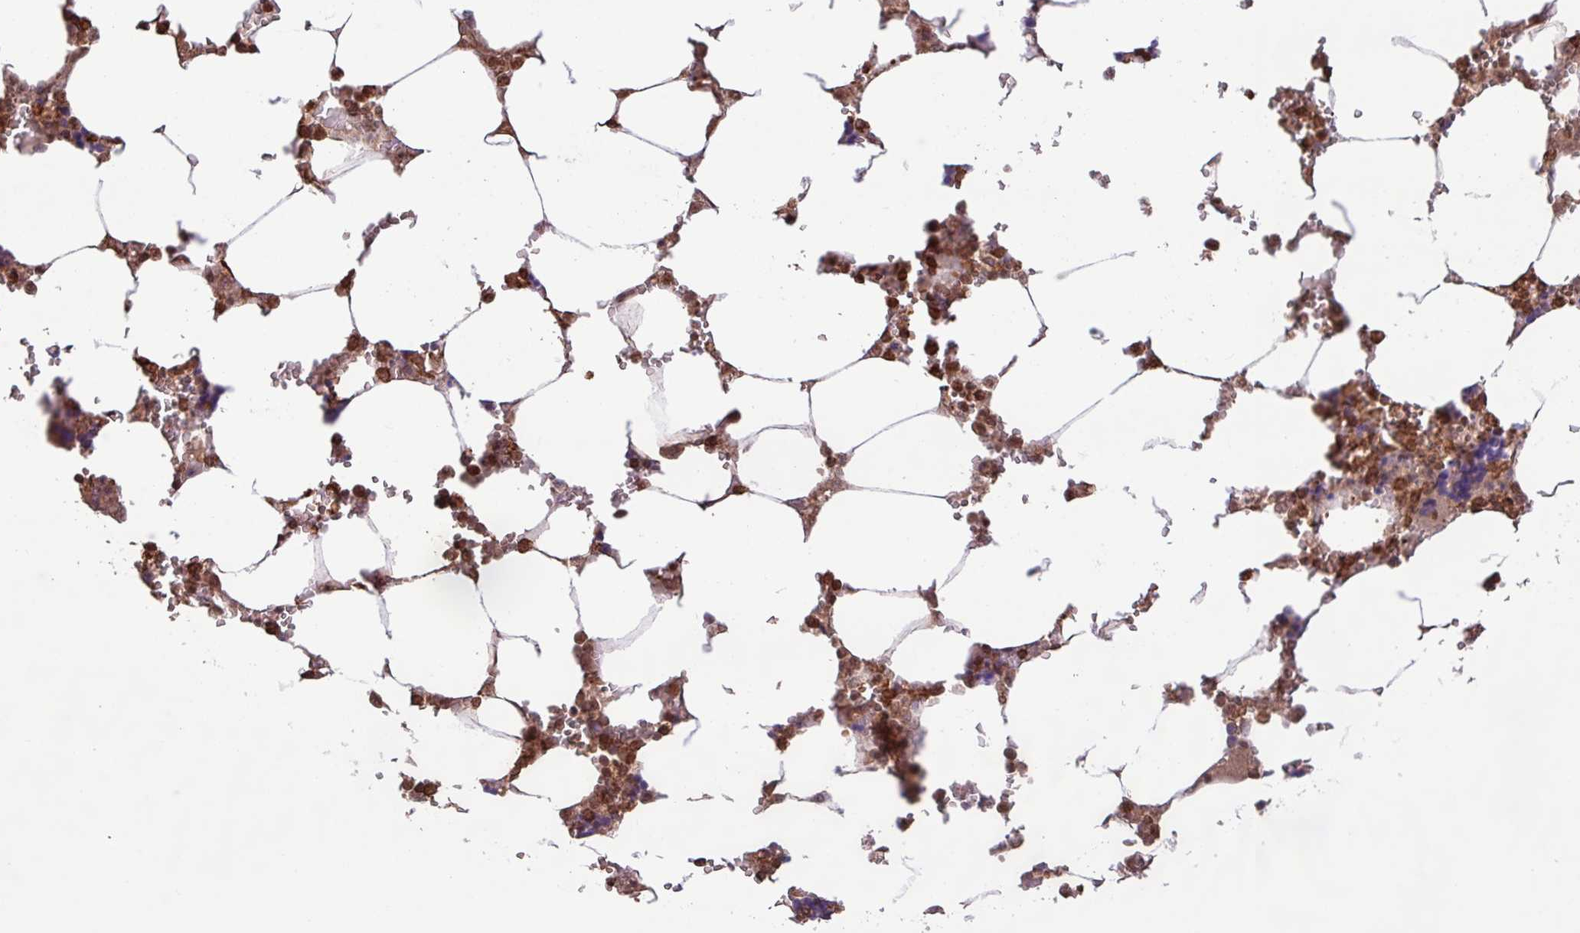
{"staining": {"intensity": "moderate", "quantity": "25%-75%", "location": "cytoplasmic/membranous"}, "tissue": "bone marrow", "cell_type": "Hematopoietic cells", "image_type": "normal", "snomed": [{"axis": "morphology", "description": "Normal tissue, NOS"}, {"axis": "topography", "description": "Bone marrow"}], "caption": "An image showing moderate cytoplasmic/membranous expression in approximately 25%-75% of hematopoietic cells in normal bone marrow, as visualized by brown immunohistochemical staining.", "gene": "GON7", "patient": {"sex": "male", "age": 64}}